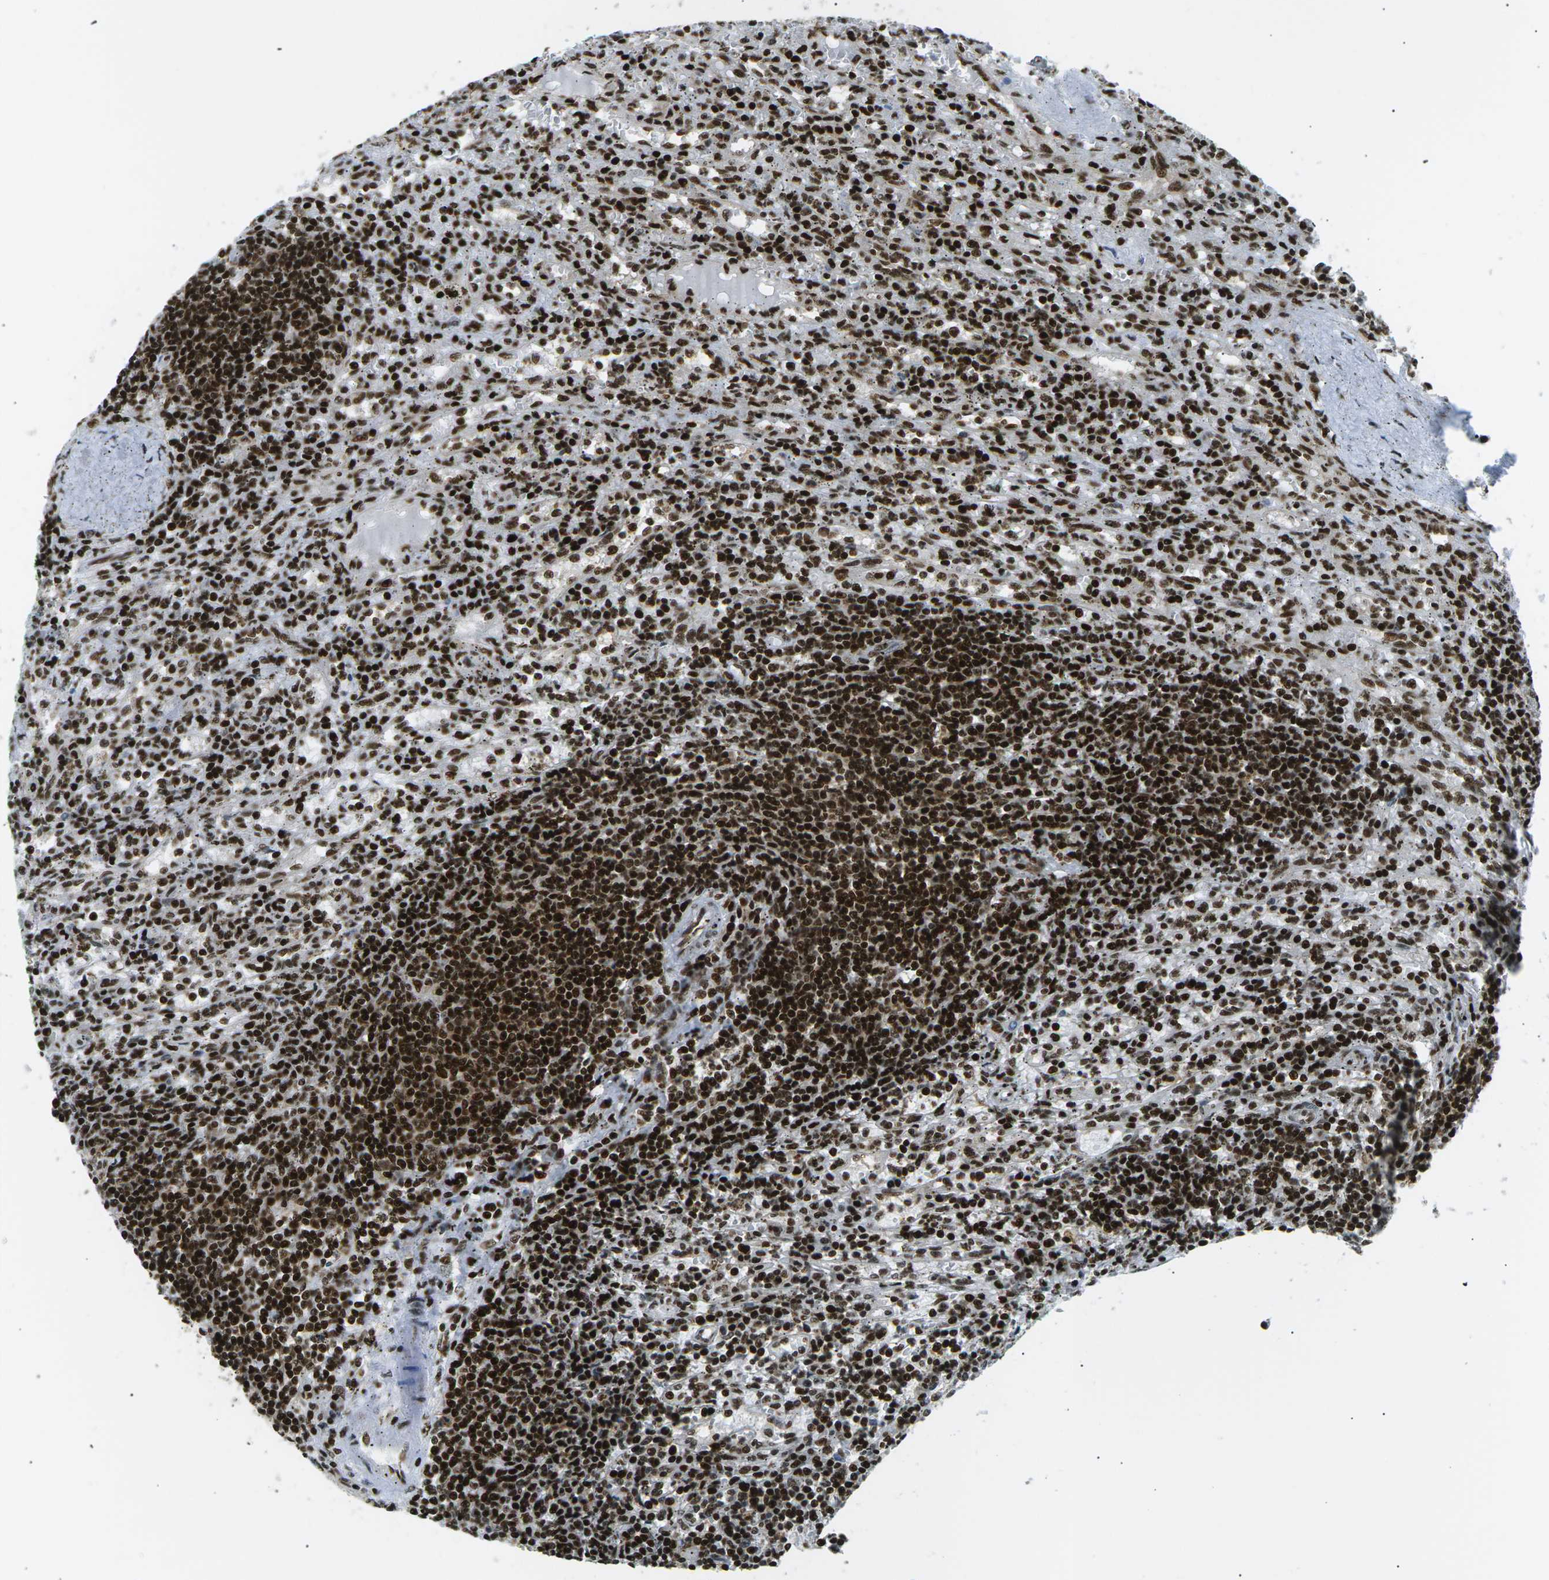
{"staining": {"intensity": "strong", "quantity": ">75%", "location": "nuclear"}, "tissue": "lymphoma", "cell_type": "Tumor cells", "image_type": "cancer", "snomed": [{"axis": "morphology", "description": "Malignant lymphoma, non-Hodgkin's type, Low grade"}, {"axis": "topography", "description": "Spleen"}], "caption": "Lymphoma was stained to show a protein in brown. There is high levels of strong nuclear expression in approximately >75% of tumor cells.", "gene": "RPA2", "patient": {"sex": "male", "age": 76}}